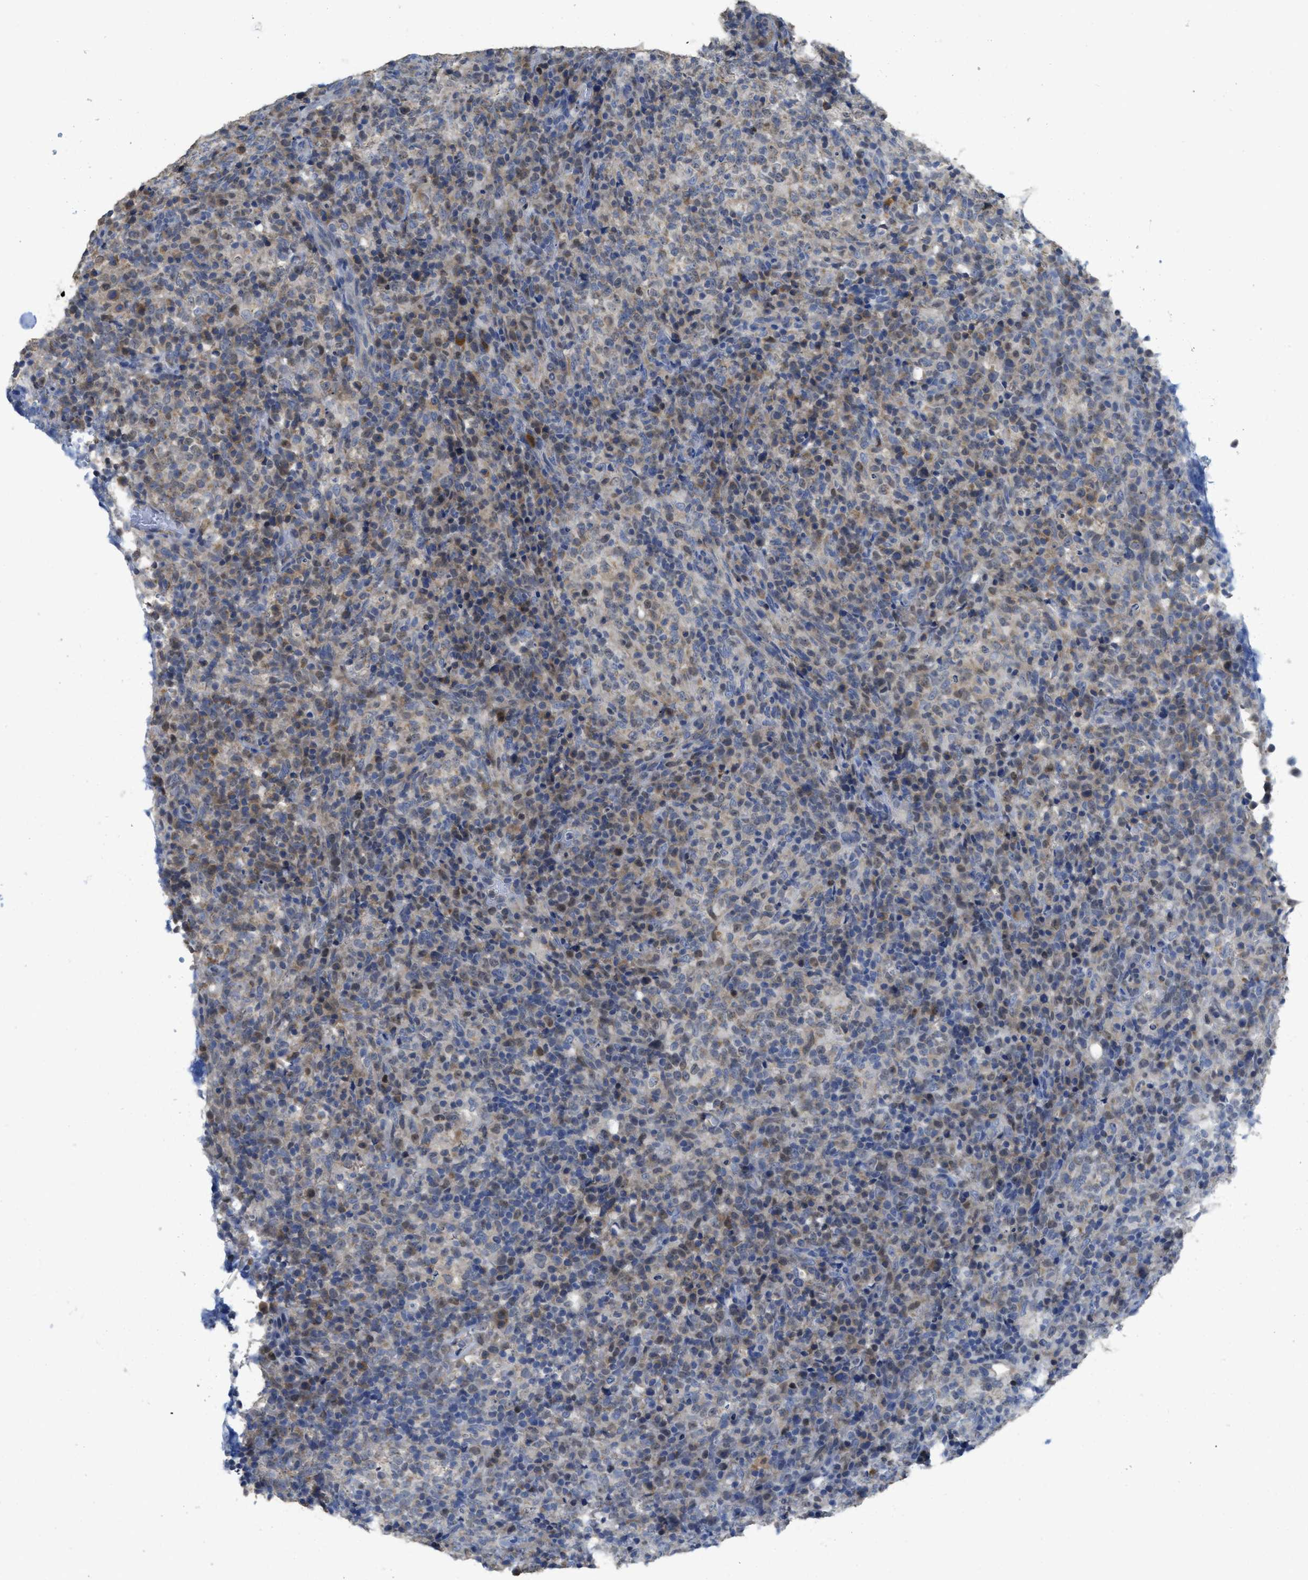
{"staining": {"intensity": "moderate", "quantity": "25%-75%", "location": "cytoplasmic/membranous,nuclear"}, "tissue": "lymphoma", "cell_type": "Tumor cells", "image_type": "cancer", "snomed": [{"axis": "morphology", "description": "Malignant lymphoma, non-Hodgkin's type, High grade"}, {"axis": "topography", "description": "Lymph node"}], "caption": "Moderate cytoplasmic/membranous and nuclear protein staining is present in about 25%-75% of tumor cells in malignant lymphoma, non-Hodgkin's type (high-grade).", "gene": "SFXN2", "patient": {"sex": "female", "age": 76}}